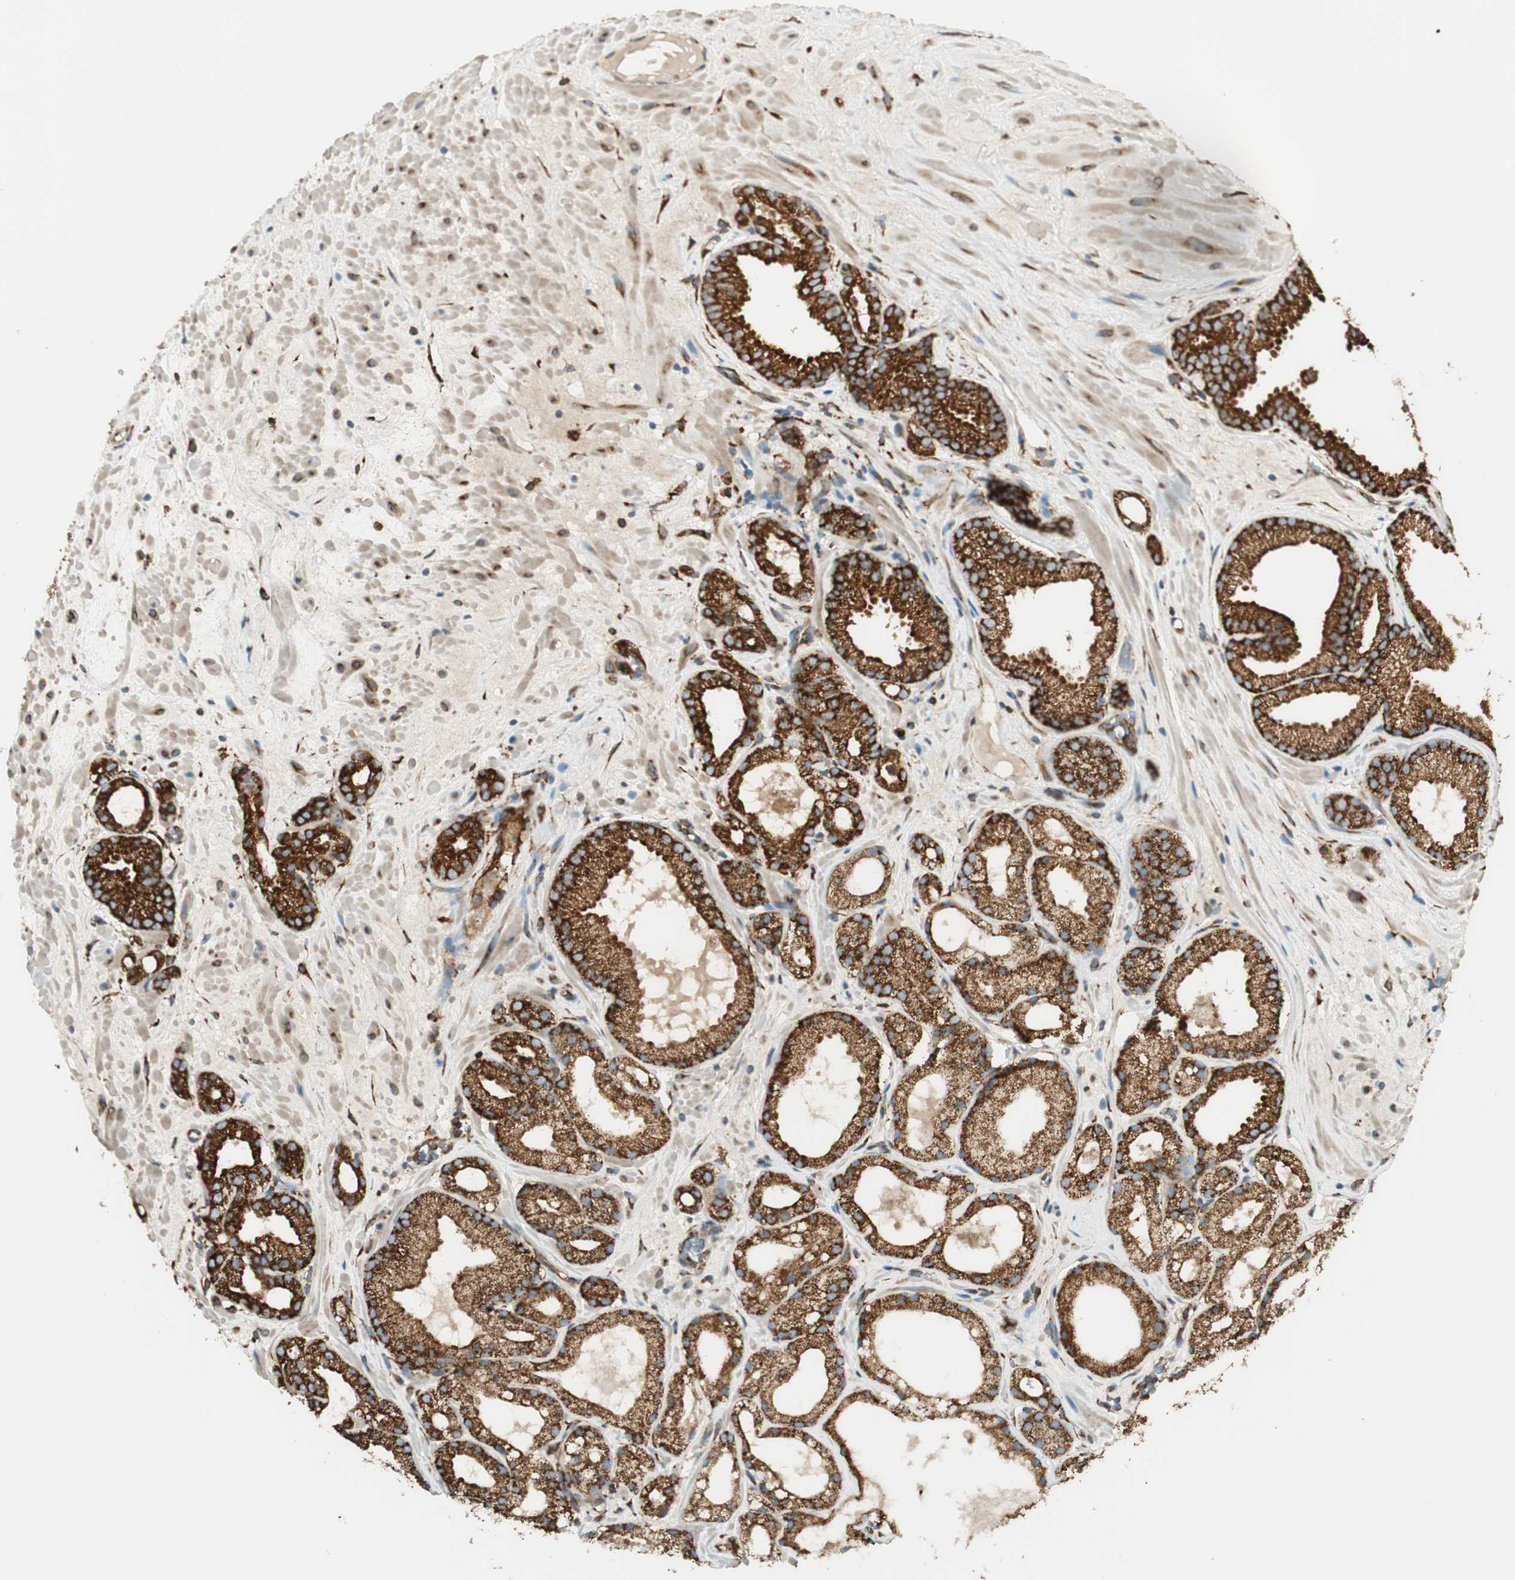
{"staining": {"intensity": "strong", "quantity": ">75%", "location": "cytoplasmic/membranous"}, "tissue": "prostate cancer", "cell_type": "Tumor cells", "image_type": "cancer", "snomed": [{"axis": "morphology", "description": "Adenocarcinoma, Low grade"}, {"axis": "topography", "description": "Prostate"}], "caption": "Immunohistochemical staining of prostate cancer (low-grade adenocarcinoma) reveals strong cytoplasmic/membranous protein expression in about >75% of tumor cells.", "gene": "RRBP1", "patient": {"sex": "male", "age": 57}}